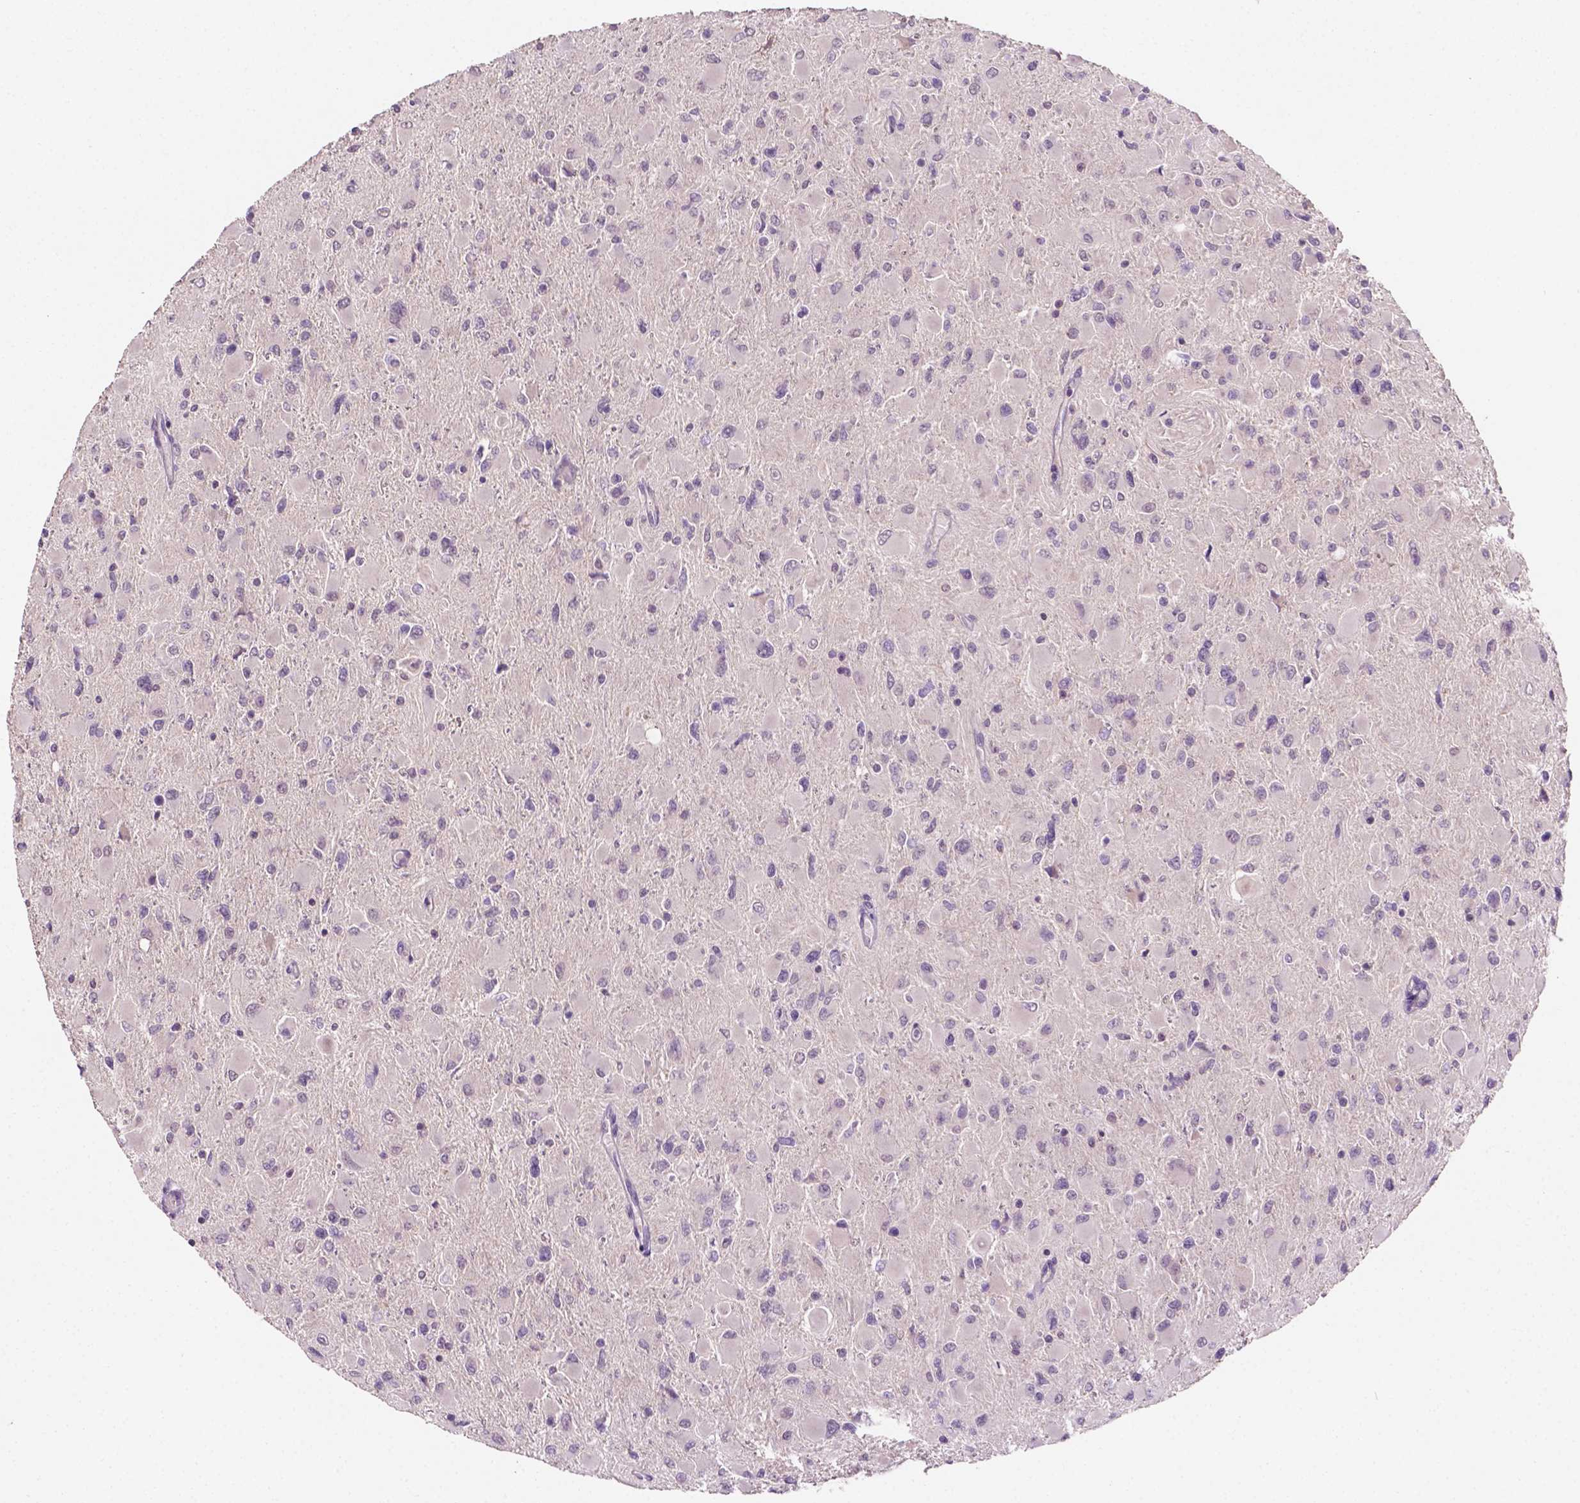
{"staining": {"intensity": "negative", "quantity": "none", "location": "none"}, "tissue": "glioma", "cell_type": "Tumor cells", "image_type": "cancer", "snomed": [{"axis": "morphology", "description": "Glioma, malignant, High grade"}, {"axis": "topography", "description": "Cerebral cortex"}], "caption": "Tumor cells are negative for protein expression in human glioma. (IHC, brightfield microscopy, high magnification).", "gene": "MROH6", "patient": {"sex": "female", "age": 36}}